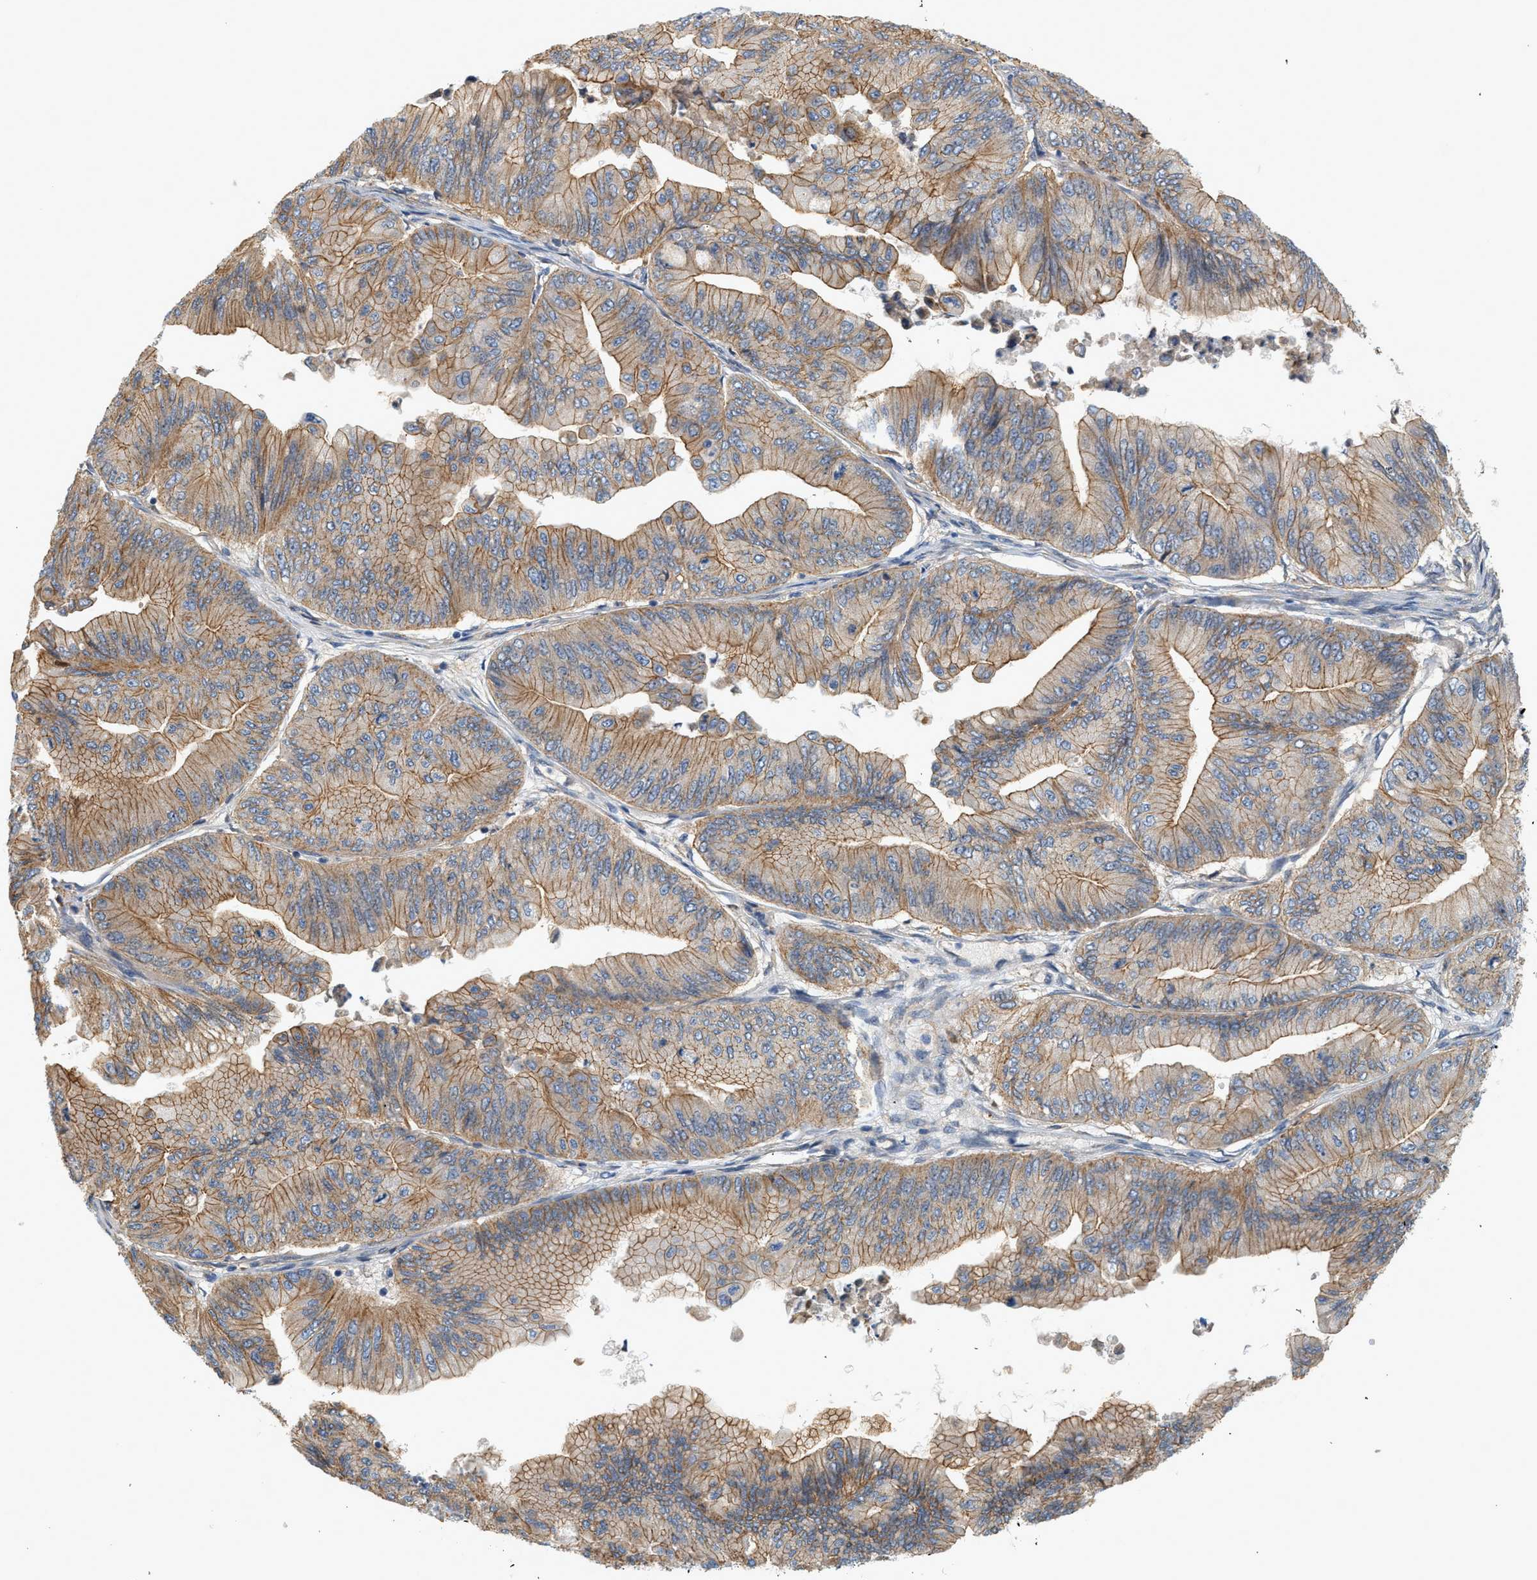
{"staining": {"intensity": "moderate", "quantity": ">75%", "location": "cytoplasmic/membranous"}, "tissue": "ovarian cancer", "cell_type": "Tumor cells", "image_type": "cancer", "snomed": [{"axis": "morphology", "description": "Cystadenocarcinoma, mucinous, NOS"}, {"axis": "topography", "description": "Ovary"}], "caption": "A brown stain highlights moderate cytoplasmic/membranous positivity of a protein in human mucinous cystadenocarcinoma (ovarian) tumor cells.", "gene": "CTXN1", "patient": {"sex": "female", "age": 61}}